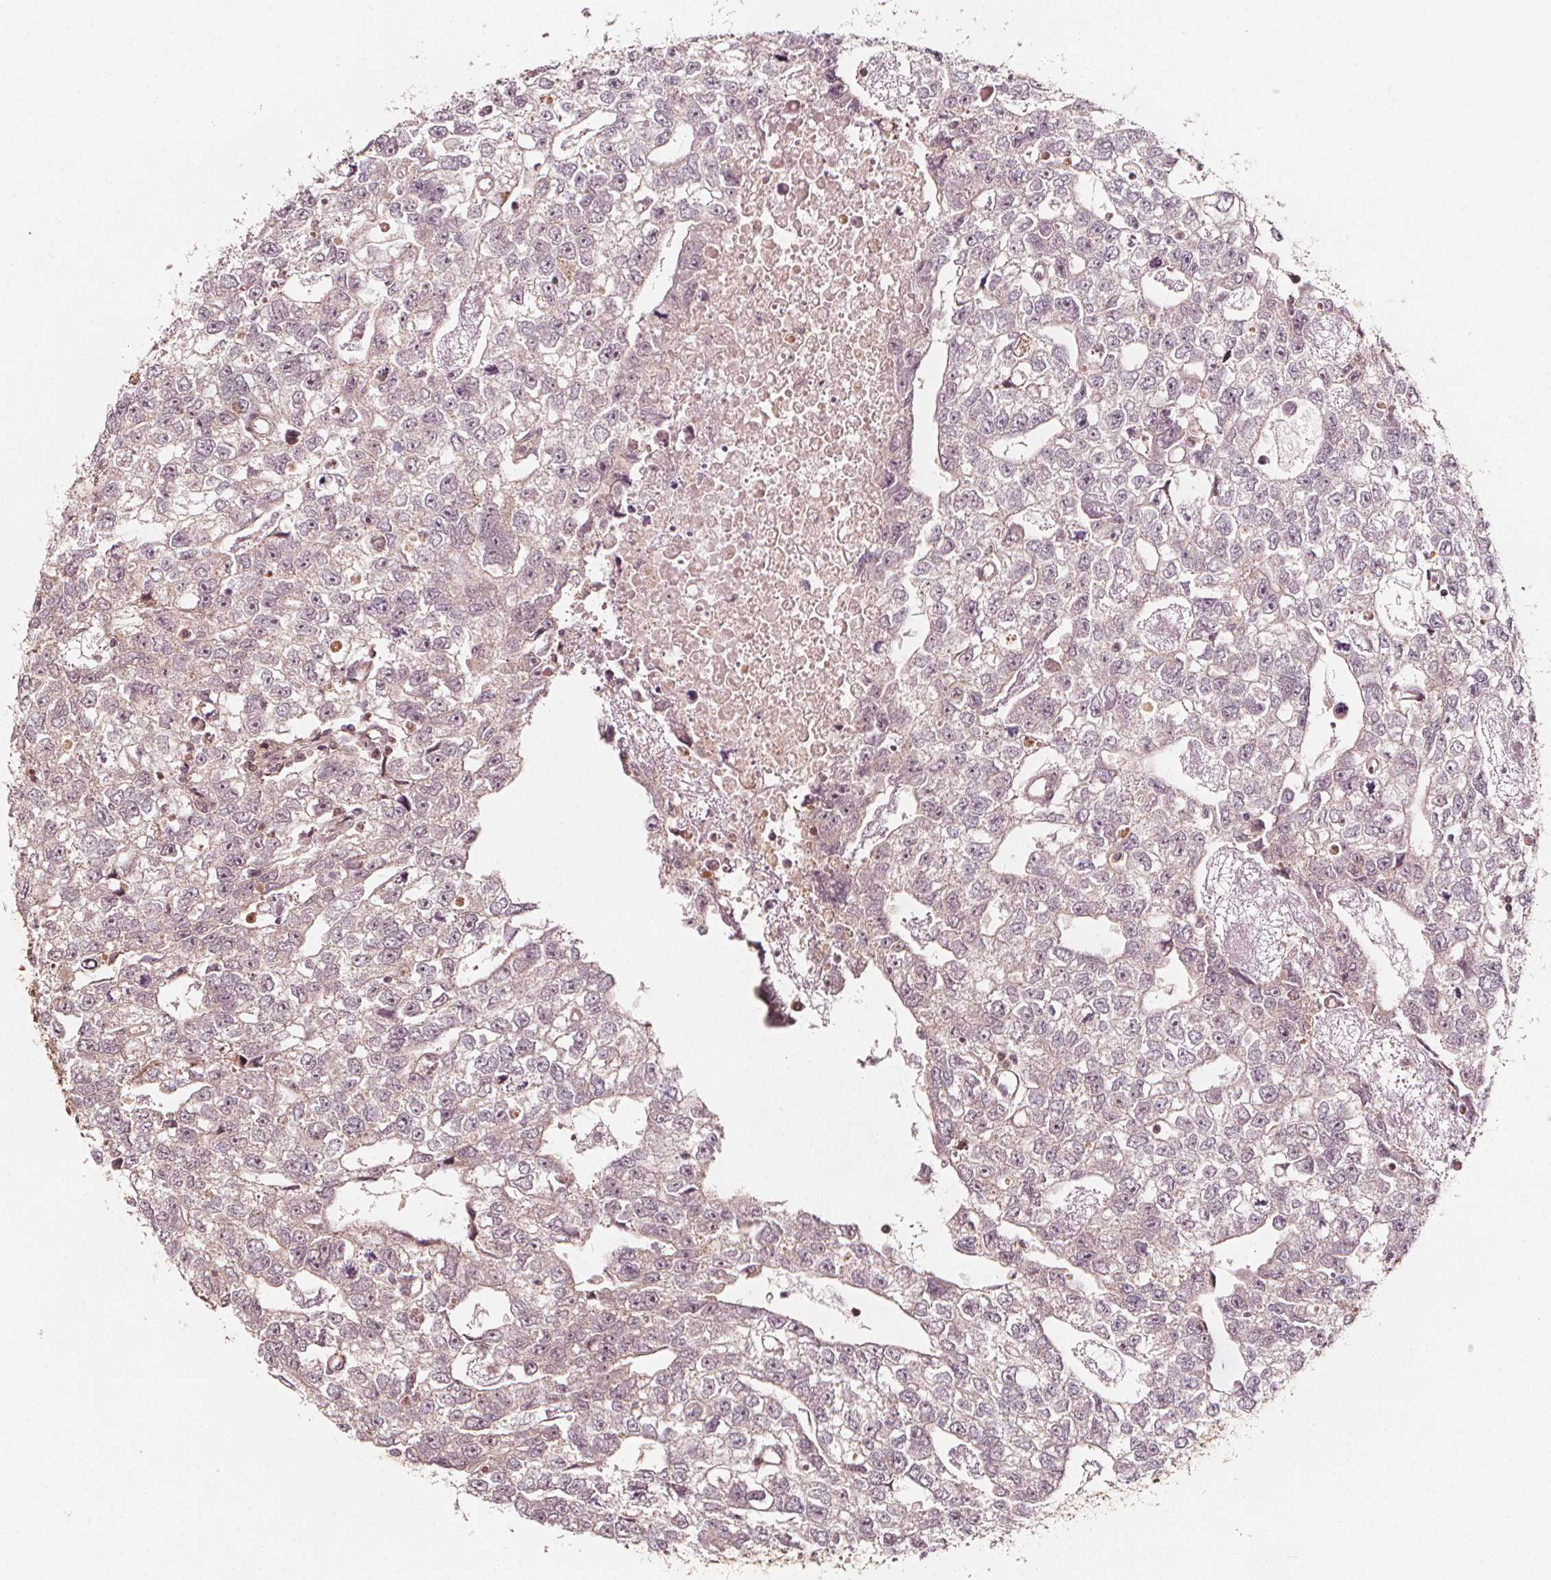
{"staining": {"intensity": "weak", "quantity": "<25%", "location": "cytoplasmic/membranous"}, "tissue": "testis cancer", "cell_type": "Tumor cells", "image_type": "cancer", "snomed": [{"axis": "morphology", "description": "Carcinoma, Embryonal, NOS"}, {"axis": "morphology", "description": "Teratoma, malignant, NOS"}, {"axis": "topography", "description": "Testis"}], "caption": "The immunohistochemistry (IHC) micrograph has no significant staining in tumor cells of testis cancer tissue.", "gene": "AIP", "patient": {"sex": "male", "age": 44}}